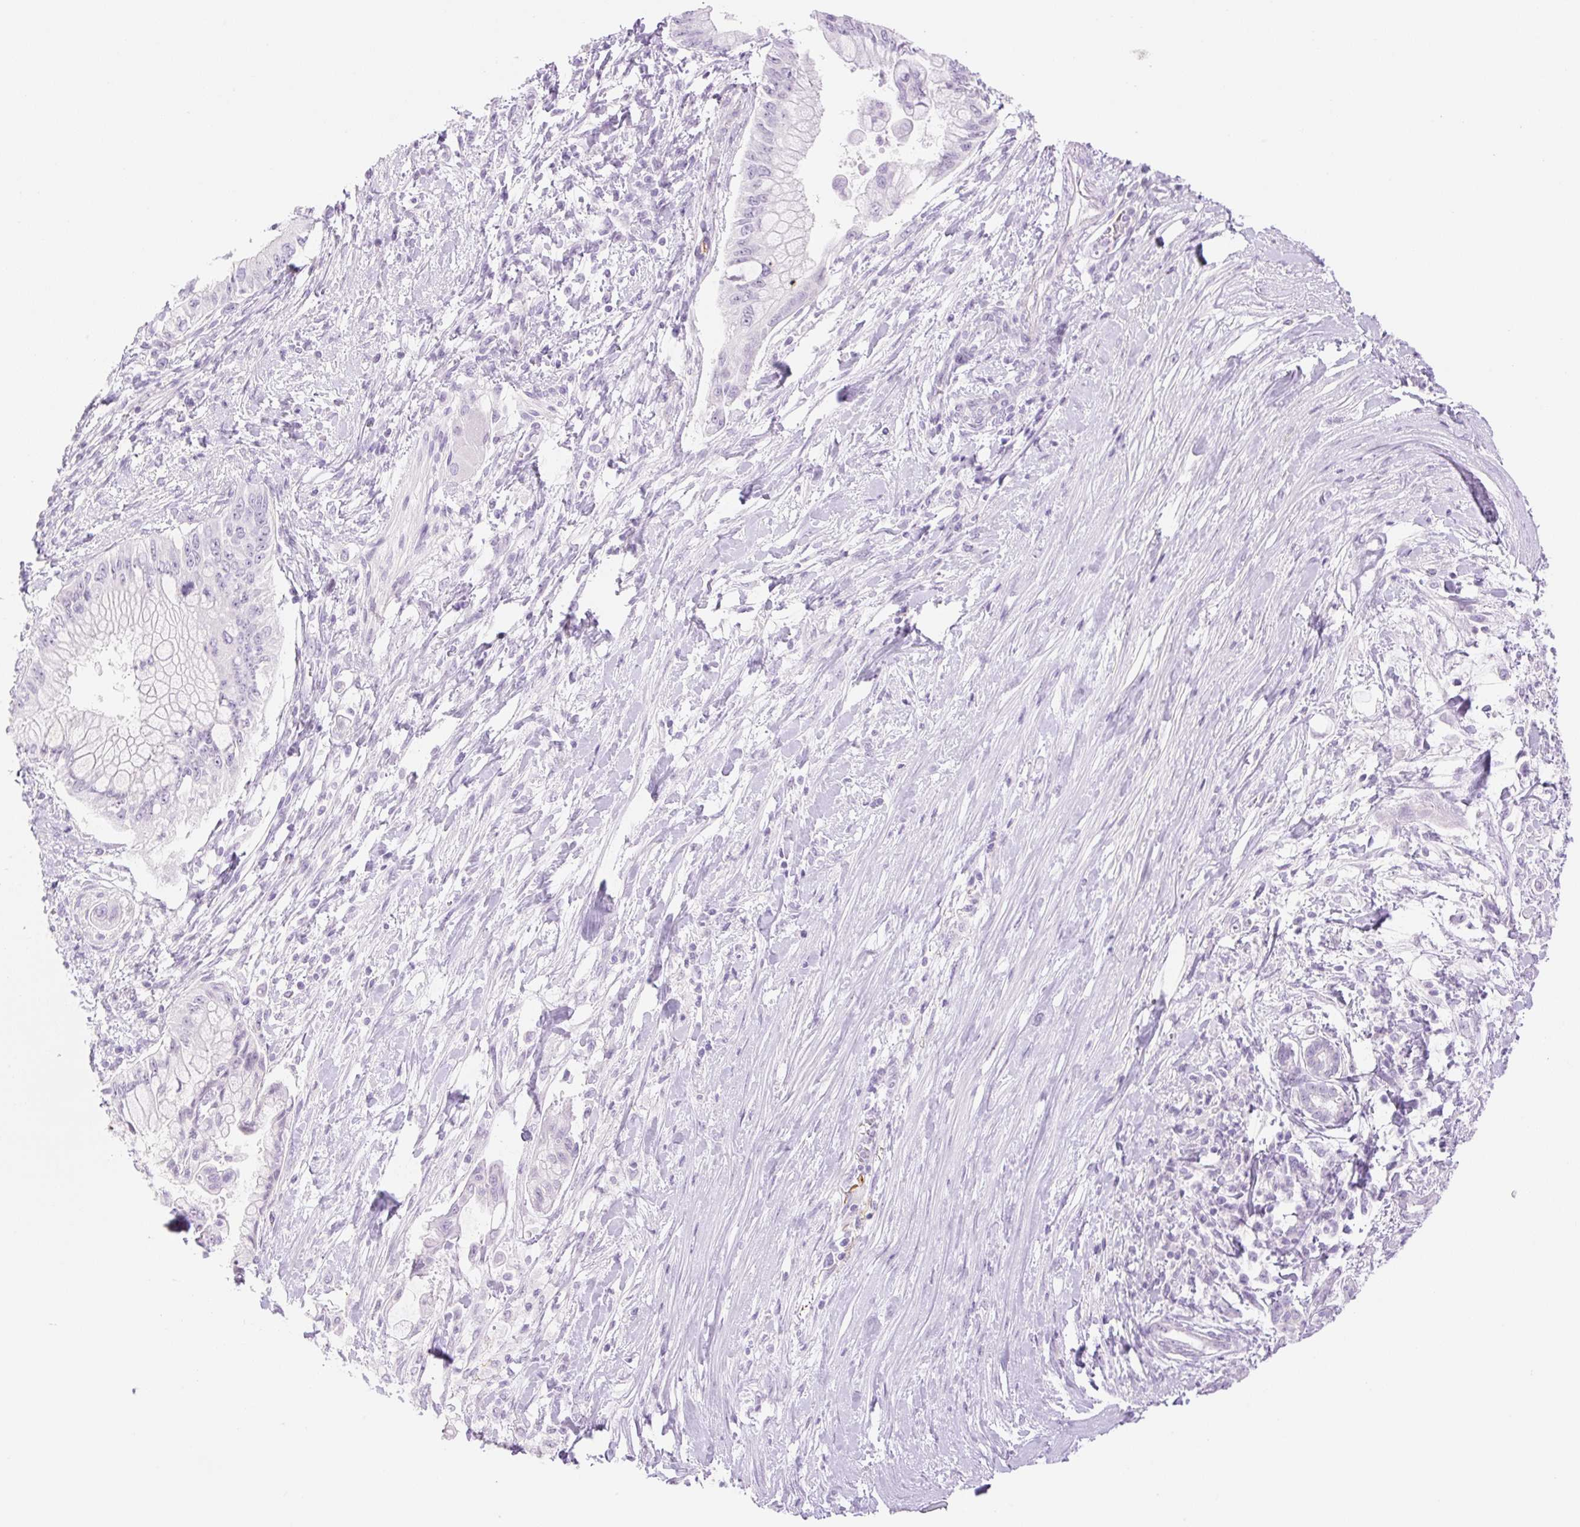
{"staining": {"intensity": "negative", "quantity": "none", "location": "none"}, "tissue": "pancreatic cancer", "cell_type": "Tumor cells", "image_type": "cancer", "snomed": [{"axis": "morphology", "description": "Adenocarcinoma, NOS"}, {"axis": "topography", "description": "Pancreas"}], "caption": "Tumor cells show no significant protein expression in pancreatic cancer.", "gene": "SP140L", "patient": {"sex": "male", "age": 48}}